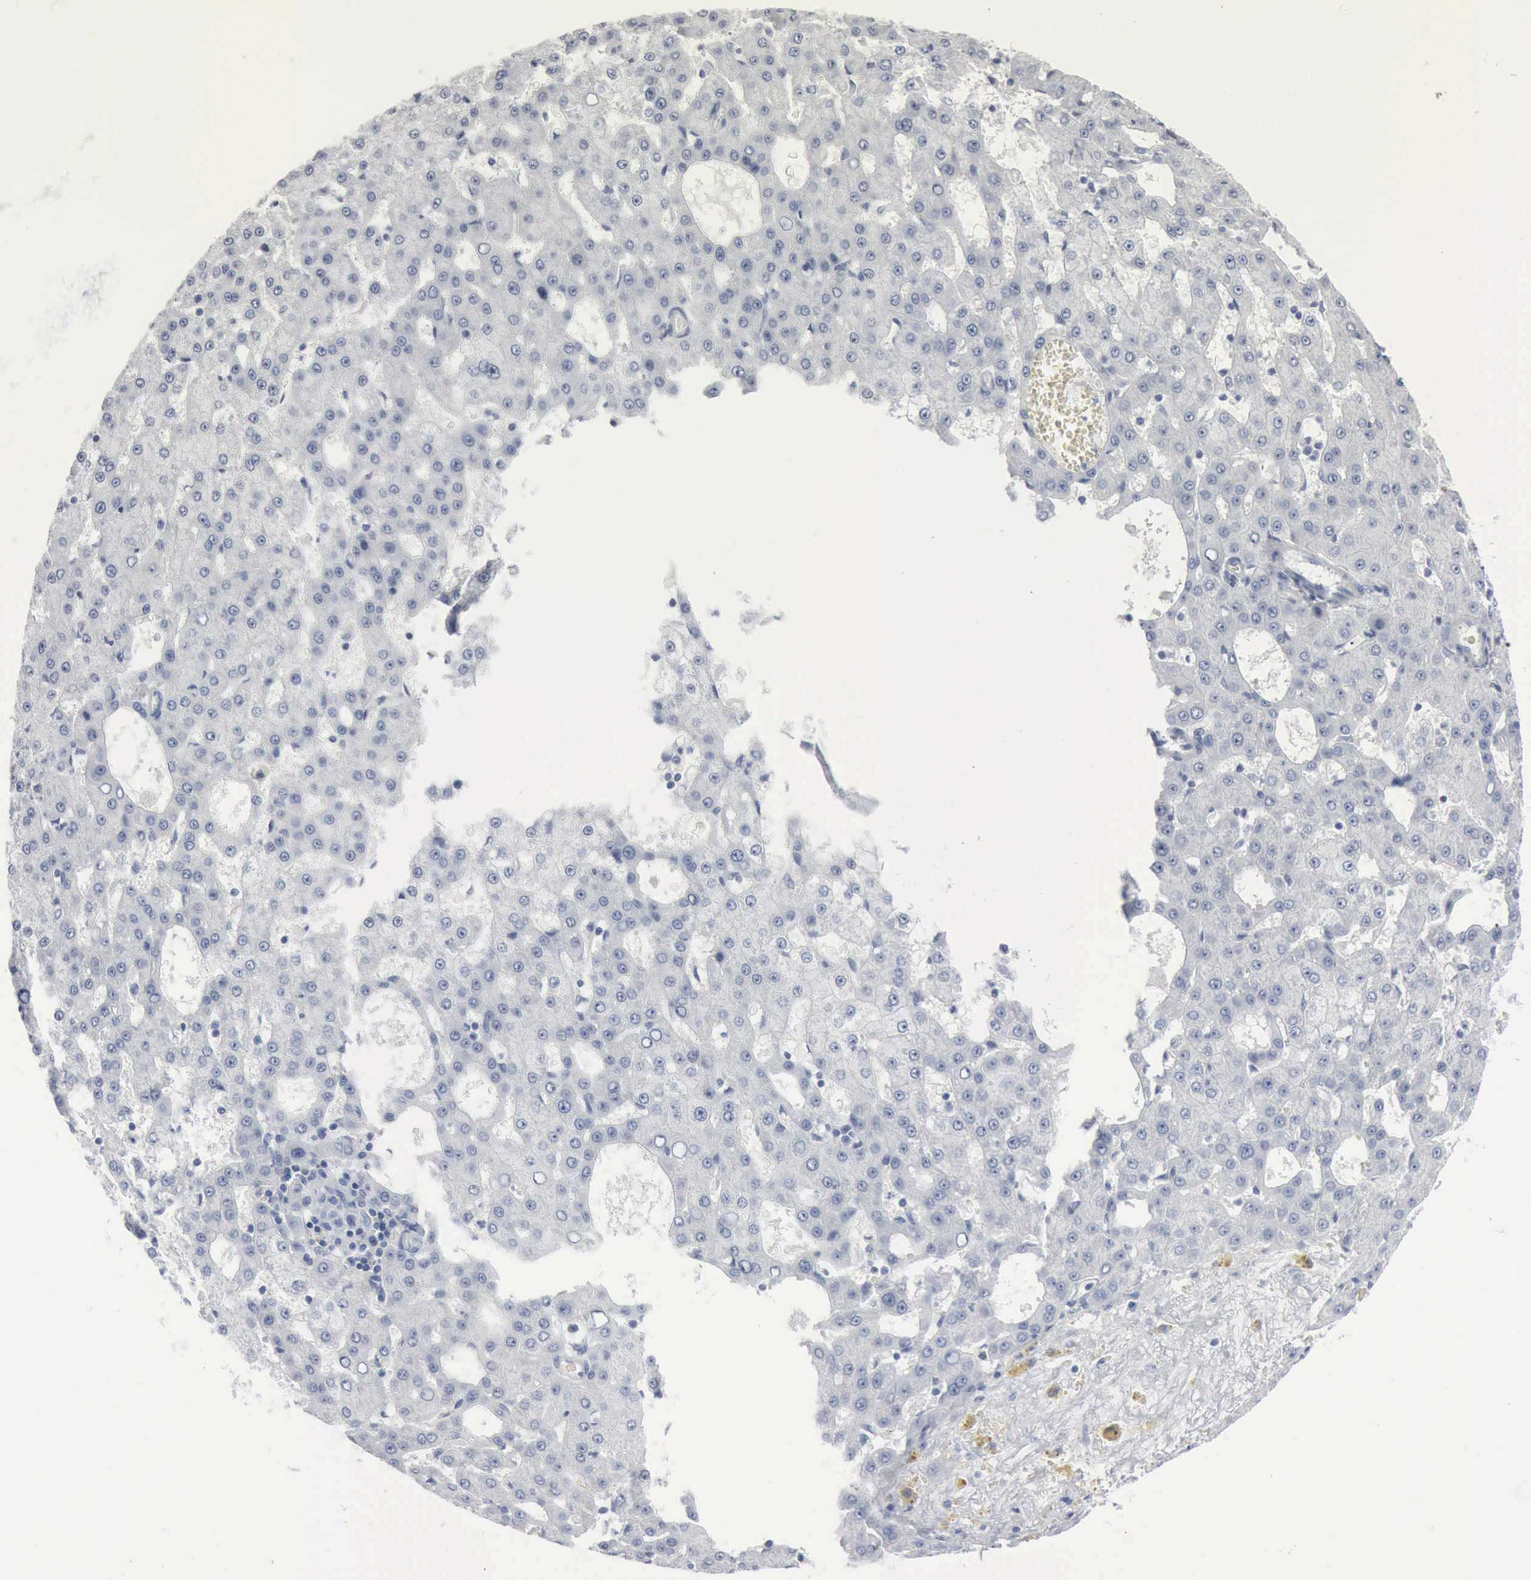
{"staining": {"intensity": "negative", "quantity": "none", "location": "none"}, "tissue": "liver cancer", "cell_type": "Tumor cells", "image_type": "cancer", "snomed": [{"axis": "morphology", "description": "Carcinoma, Hepatocellular, NOS"}, {"axis": "topography", "description": "Liver"}], "caption": "IHC histopathology image of neoplastic tissue: human liver cancer (hepatocellular carcinoma) stained with DAB shows no significant protein expression in tumor cells.", "gene": "DMD", "patient": {"sex": "male", "age": 47}}